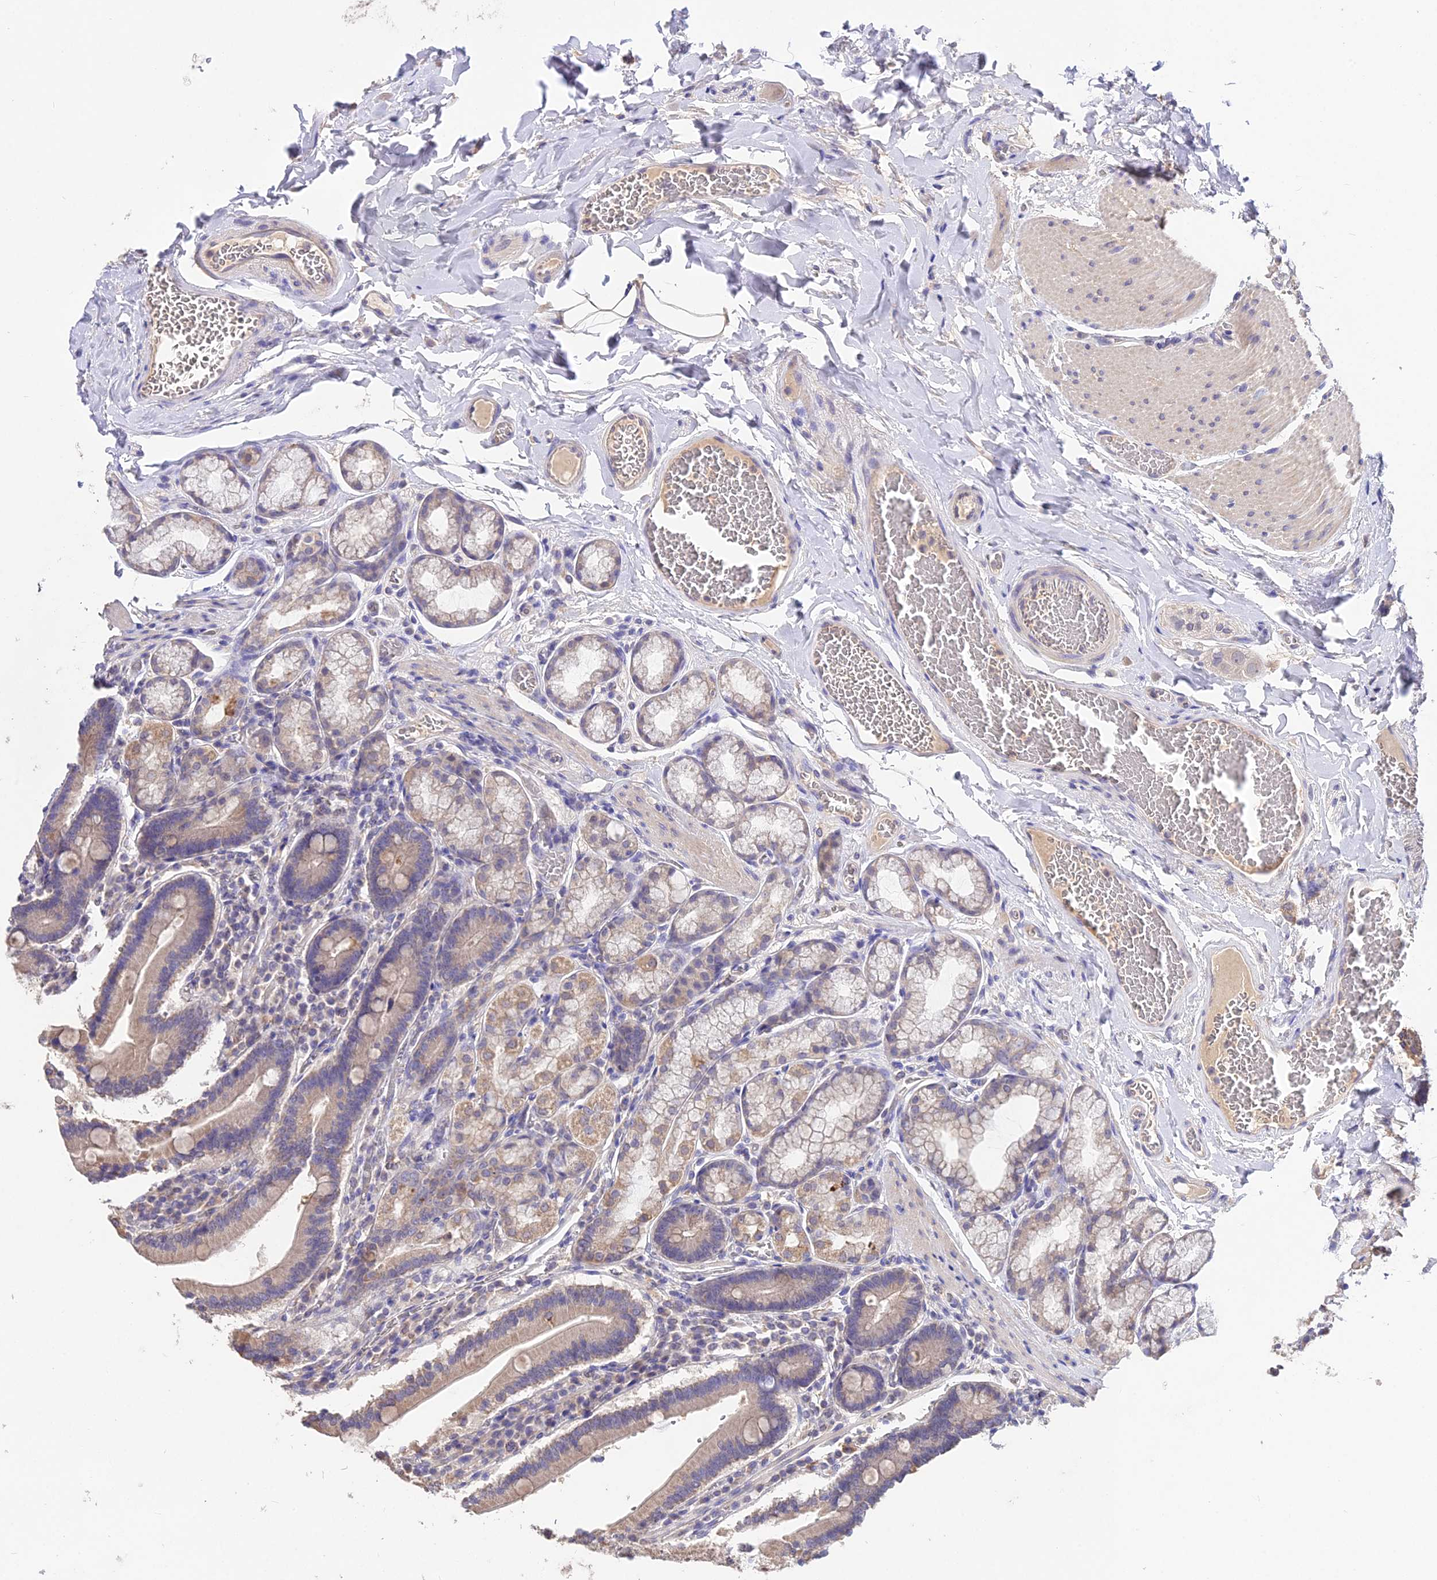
{"staining": {"intensity": "moderate", "quantity": ">75%", "location": "cytoplasmic/membranous"}, "tissue": "duodenum", "cell_type": "Glandular cells", "image_type": "normal", "snomed": [{"axis": "morphology", "description": "Normal tissue, NOS"}, {"axis": "topography", "description": "Duodenum"}], "caption": "Approximately >75% of glandular cells in unremarkable human duodenum show moderate cytoplasmic/membranous protein expression as visualized by brown immunohistochemical staining.", "gene": "PGK1", "patient": {"sex": "female", "age": 62}}